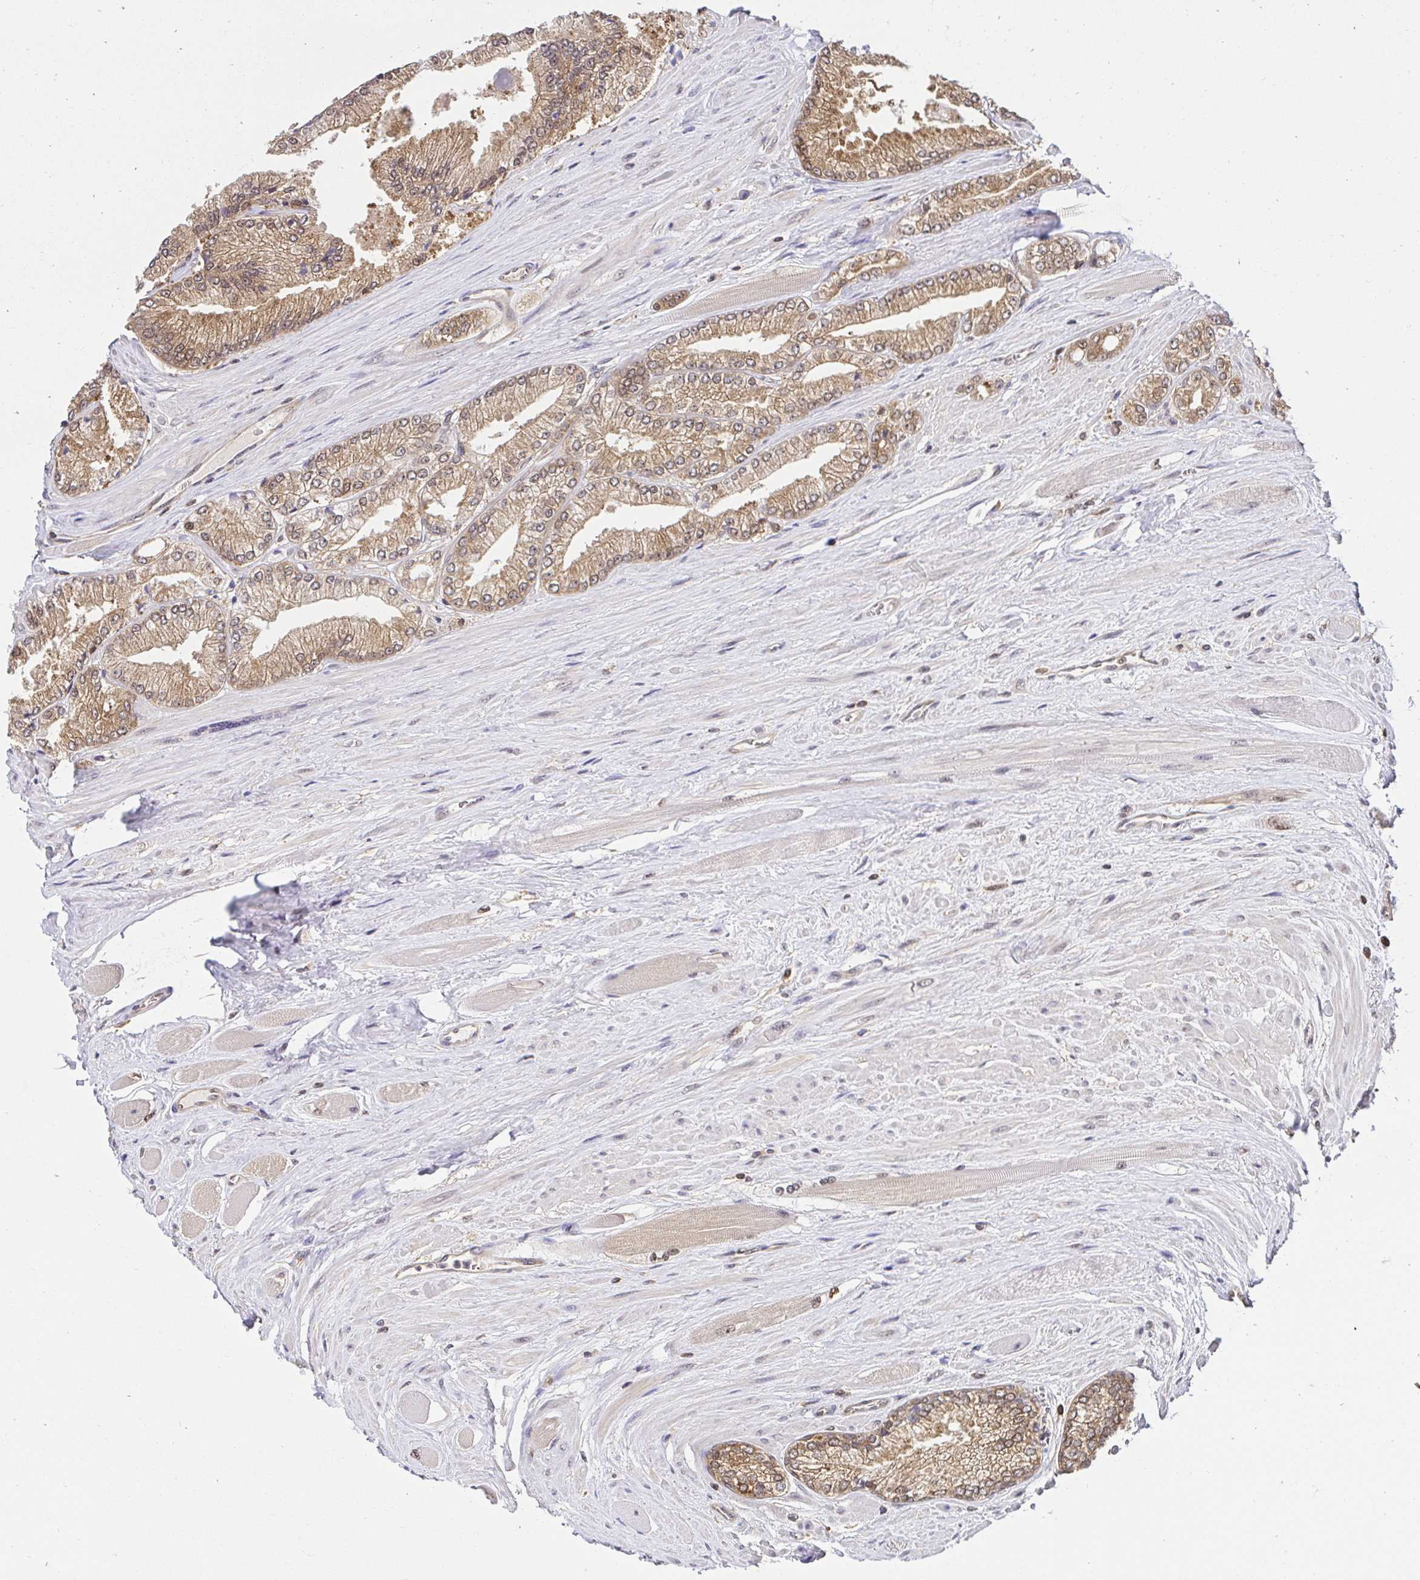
{"staining": {"intensity": "moderate", "quantity": ">75%", "location": "cytoplasmic/membranous,nuclear"}, "tissue": "prostate cancer", "cell_type": "Tumor cells", "image_type": "cancer", "snomed": [{"axis": "morphology", "description": "Adenocarcinoma, Low grade"}, {"axis": "topography", "description": "Prostate"}], "caption": "A brown stain shows moderate cytoplasmic/membranous and nuclear staining of a protein in prostate low-grade adenocarcinoma tumor cells. Using DAB (brown) and hematoxylin (blue) stains, captured at high magnification using brightfield microscopy.", "gene": "PSMA4", "patient": {"sex": "male", "age": 67}}